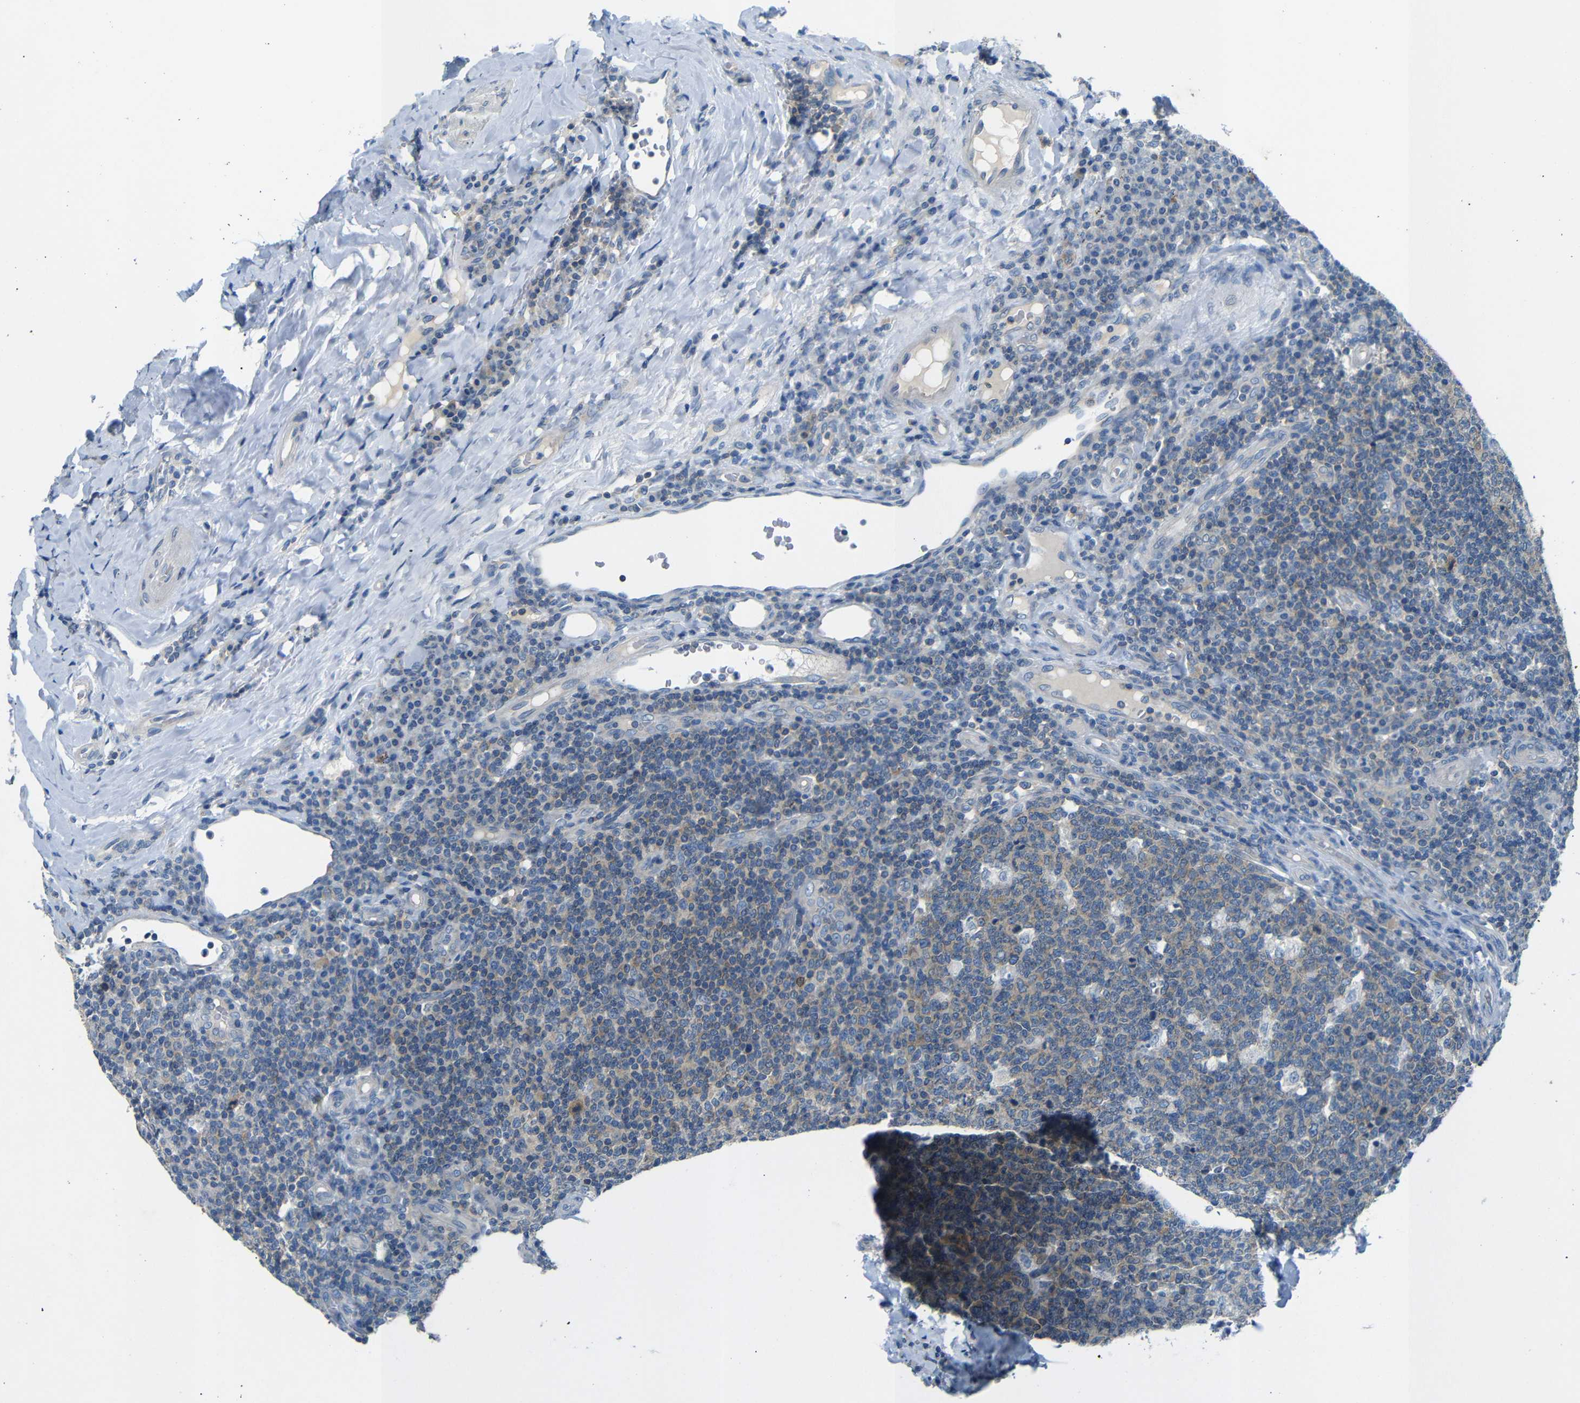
{"staining": {"intensity": "weak", "quantity": ">75%", "location": "cytoplasmic/membranous"}, "tissue": "tonsil", "cell_type": "Germinal center cells", "image_type": "normal", "snomed": [{"axis": "morphology", "description": "Normal tissue, NOS"}, {"axis": "topography", "description": "Tonsil"}], "caption": "Tonsil stained for a protein (brown) demonstrates weak cytoplasmic/membranous positive expression in about >75% of germinal center cells.", "gene": "DCP1A", "patient": {"sex": "male", "age": 17}}